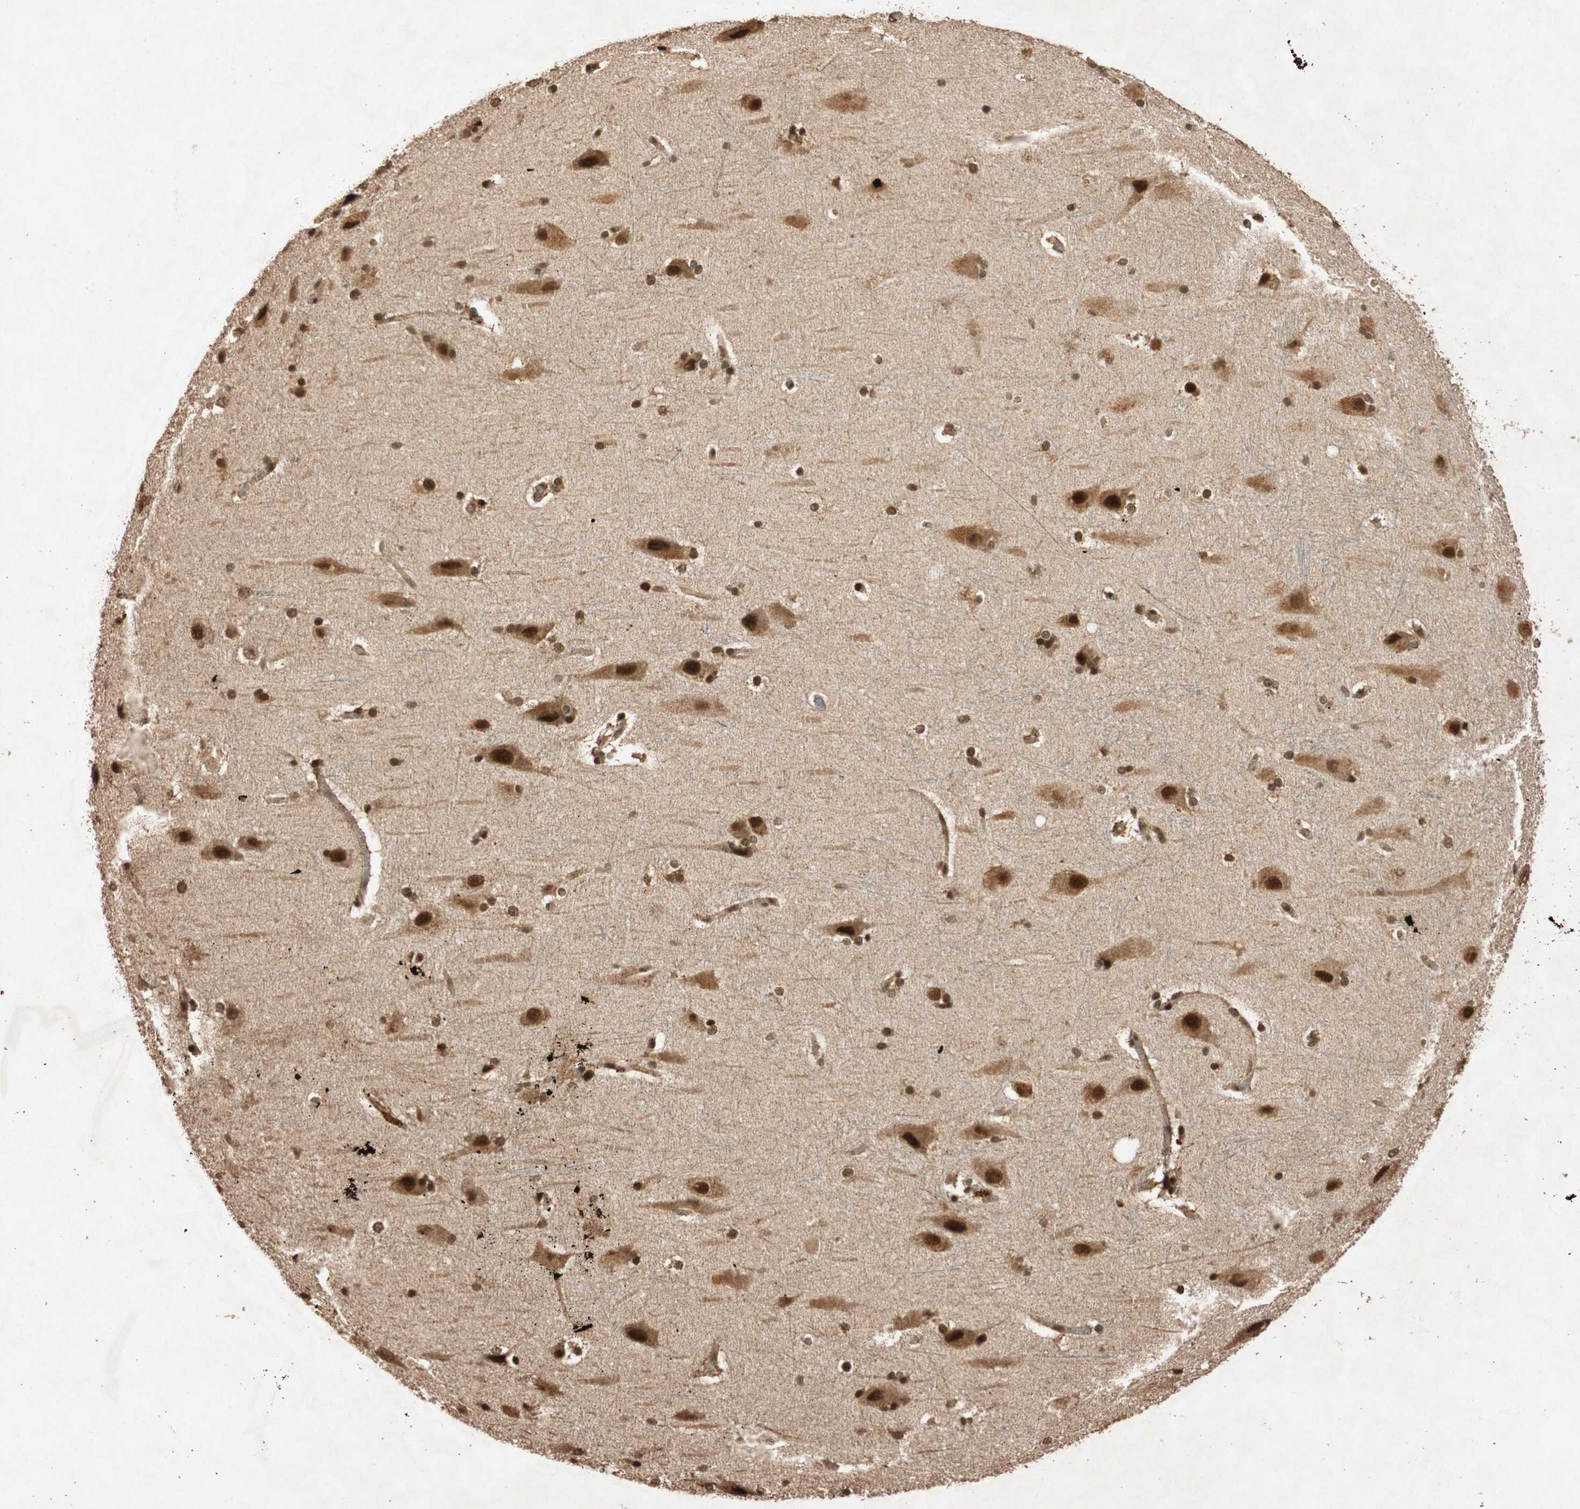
{"staining": {"intensity": "moderate", "quantity": ">75%", "location": "nuclear"}, "tissue": "hippocampus", "cell_type": "Glial cells", "image_type": "normal", "snomed": [{"axis": "morphology", "description": "Normal tissue, NOS"}, {"axis": "topography", "description": "Hippocampus"}], "caption": "Moderate nuclear staining is seen in approximately >75% of glial cells in normal hippocampus.", "gene": "ALKBH5", "patient": {"sex": "female", "age": 19}}